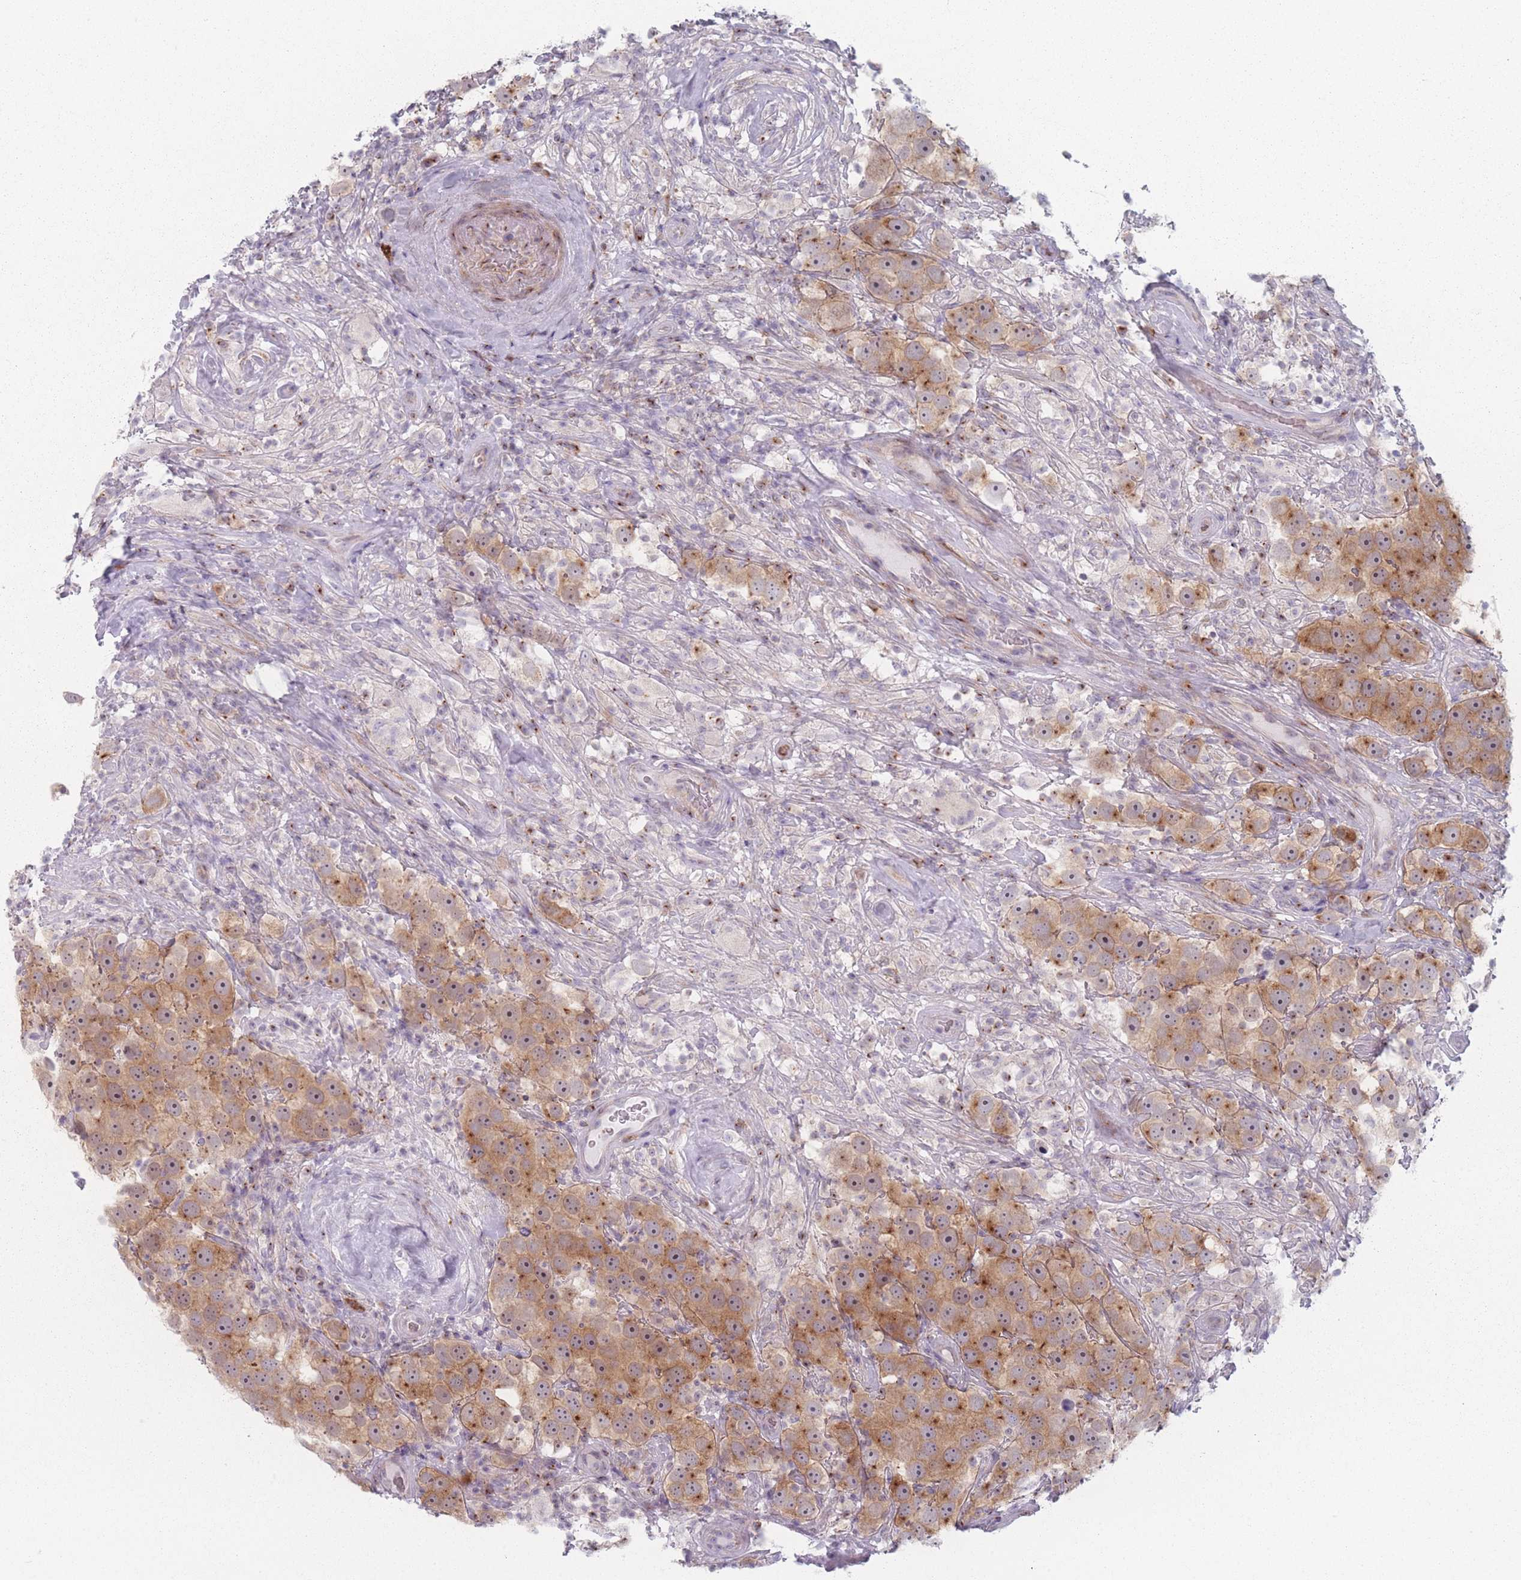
{"staining": {"intensity": "moderate", "quantity": ">75%", "location": "cytoplasmic/membranous"}, "tissue": "testis cancer", "cell_type": "Tumor cells", "image_type": "cancer", "snomed": [{"axis": "morphology", "description": "Seminoma, NOS"}, {"axis": "topography", "description": "Testis"}], "caption": "A high-resolution photomicrograph shows IHC staining of seminoma (testis), which reveals moderate cytoplasmic/membranous staining in approximately >75% of tumor cells.", "gene": "RNF4", "patient": {"sex": "male", "age": 49}}